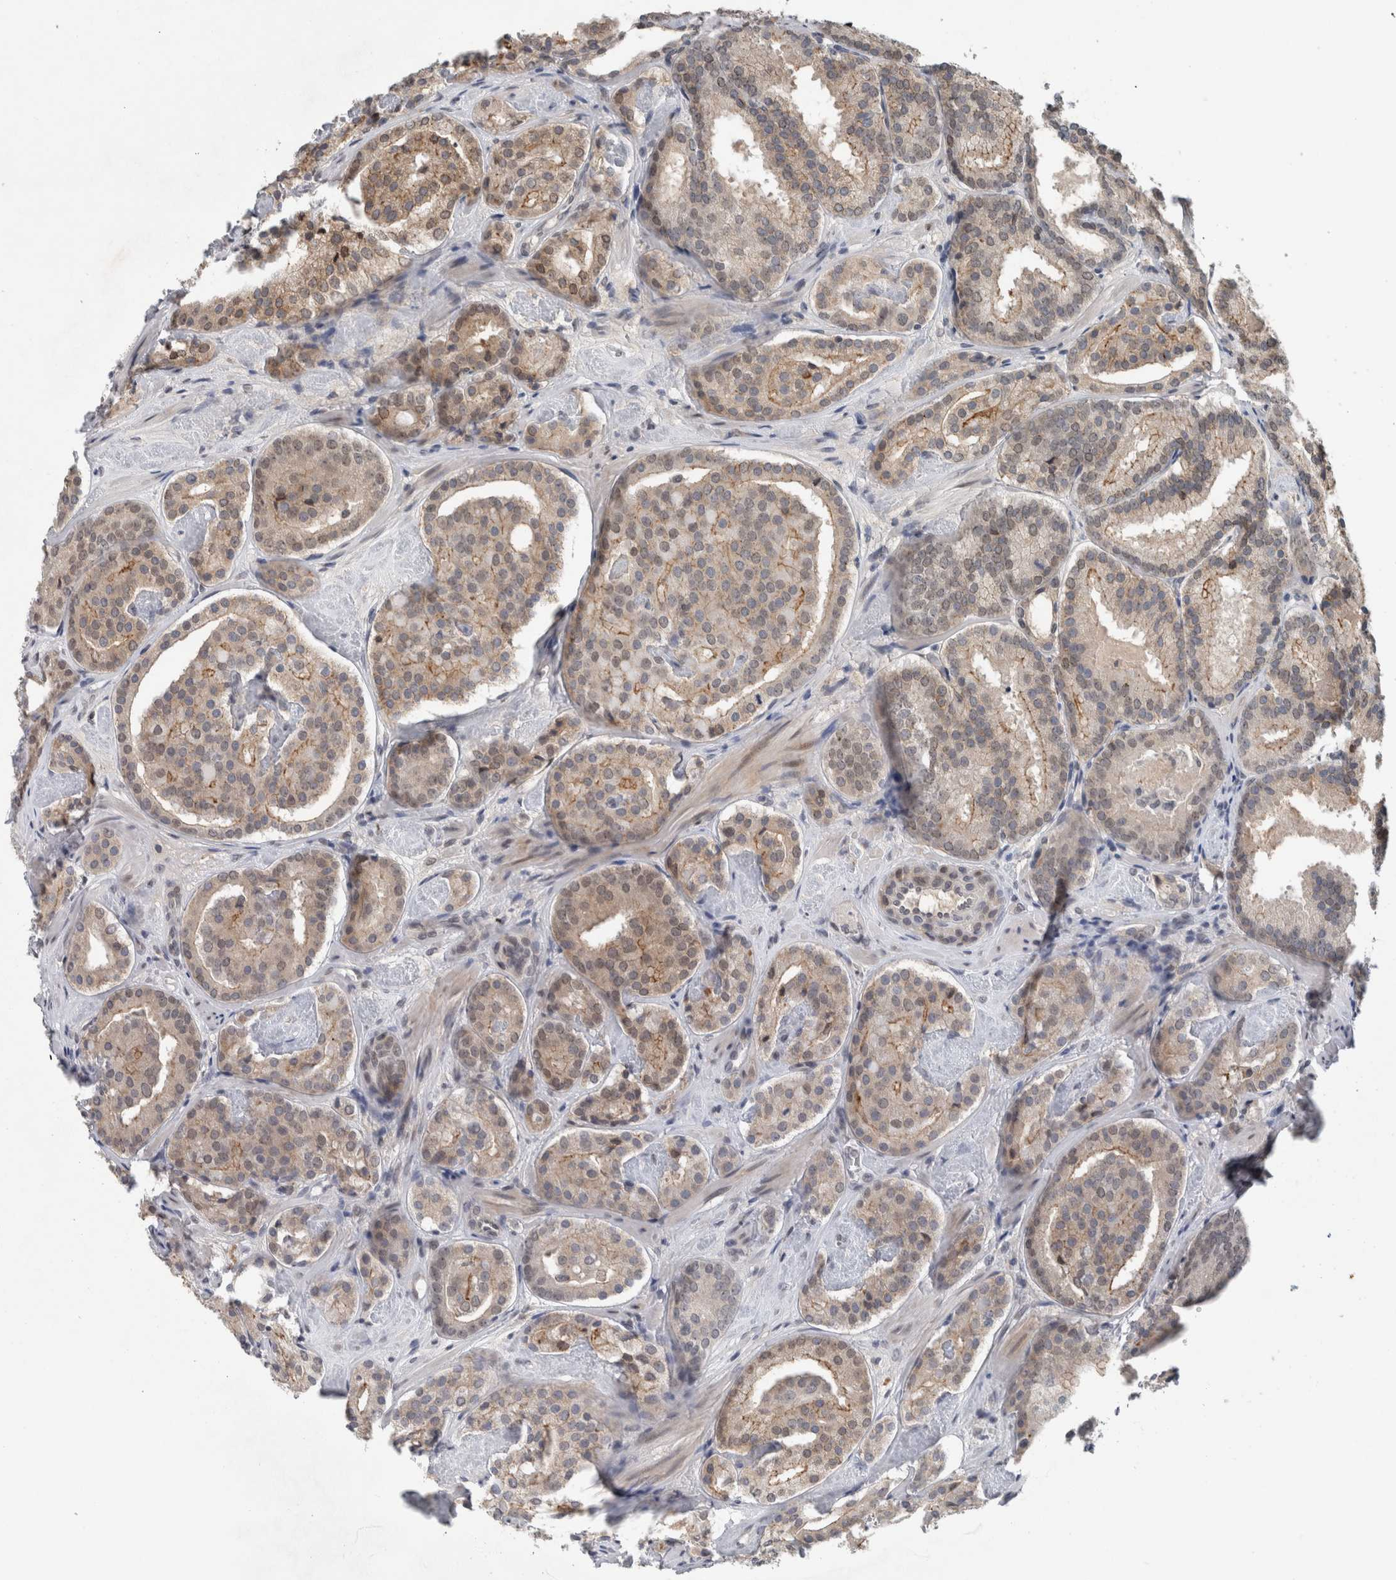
{"staining": {"intensity": "moderate", "quantity": "25%-75%", "location": "cytoplasmic/membranous,nuclear"}, "tissue": "prostate cancer", "cell_type": "Tumor cells", "image_type": "cancer", "snomed": [{"axis": "morphology", "description": "Adenocarcinoma, Low grade"}, {"axis": "topography", "description": "Prostate"}], "caption": "Immunohistochemical staining of low-grade adenocarcinoma (prostate) shows medium levels of moderate cytoplasmic/membranous and nuclear protein staining in approximately 25%-75% of tumor cells. (DAB = brown stain, brightfield microscopy at high magnification).", "gene": "PRXL2A", "patient": {"sex": "male", "age": 69}}